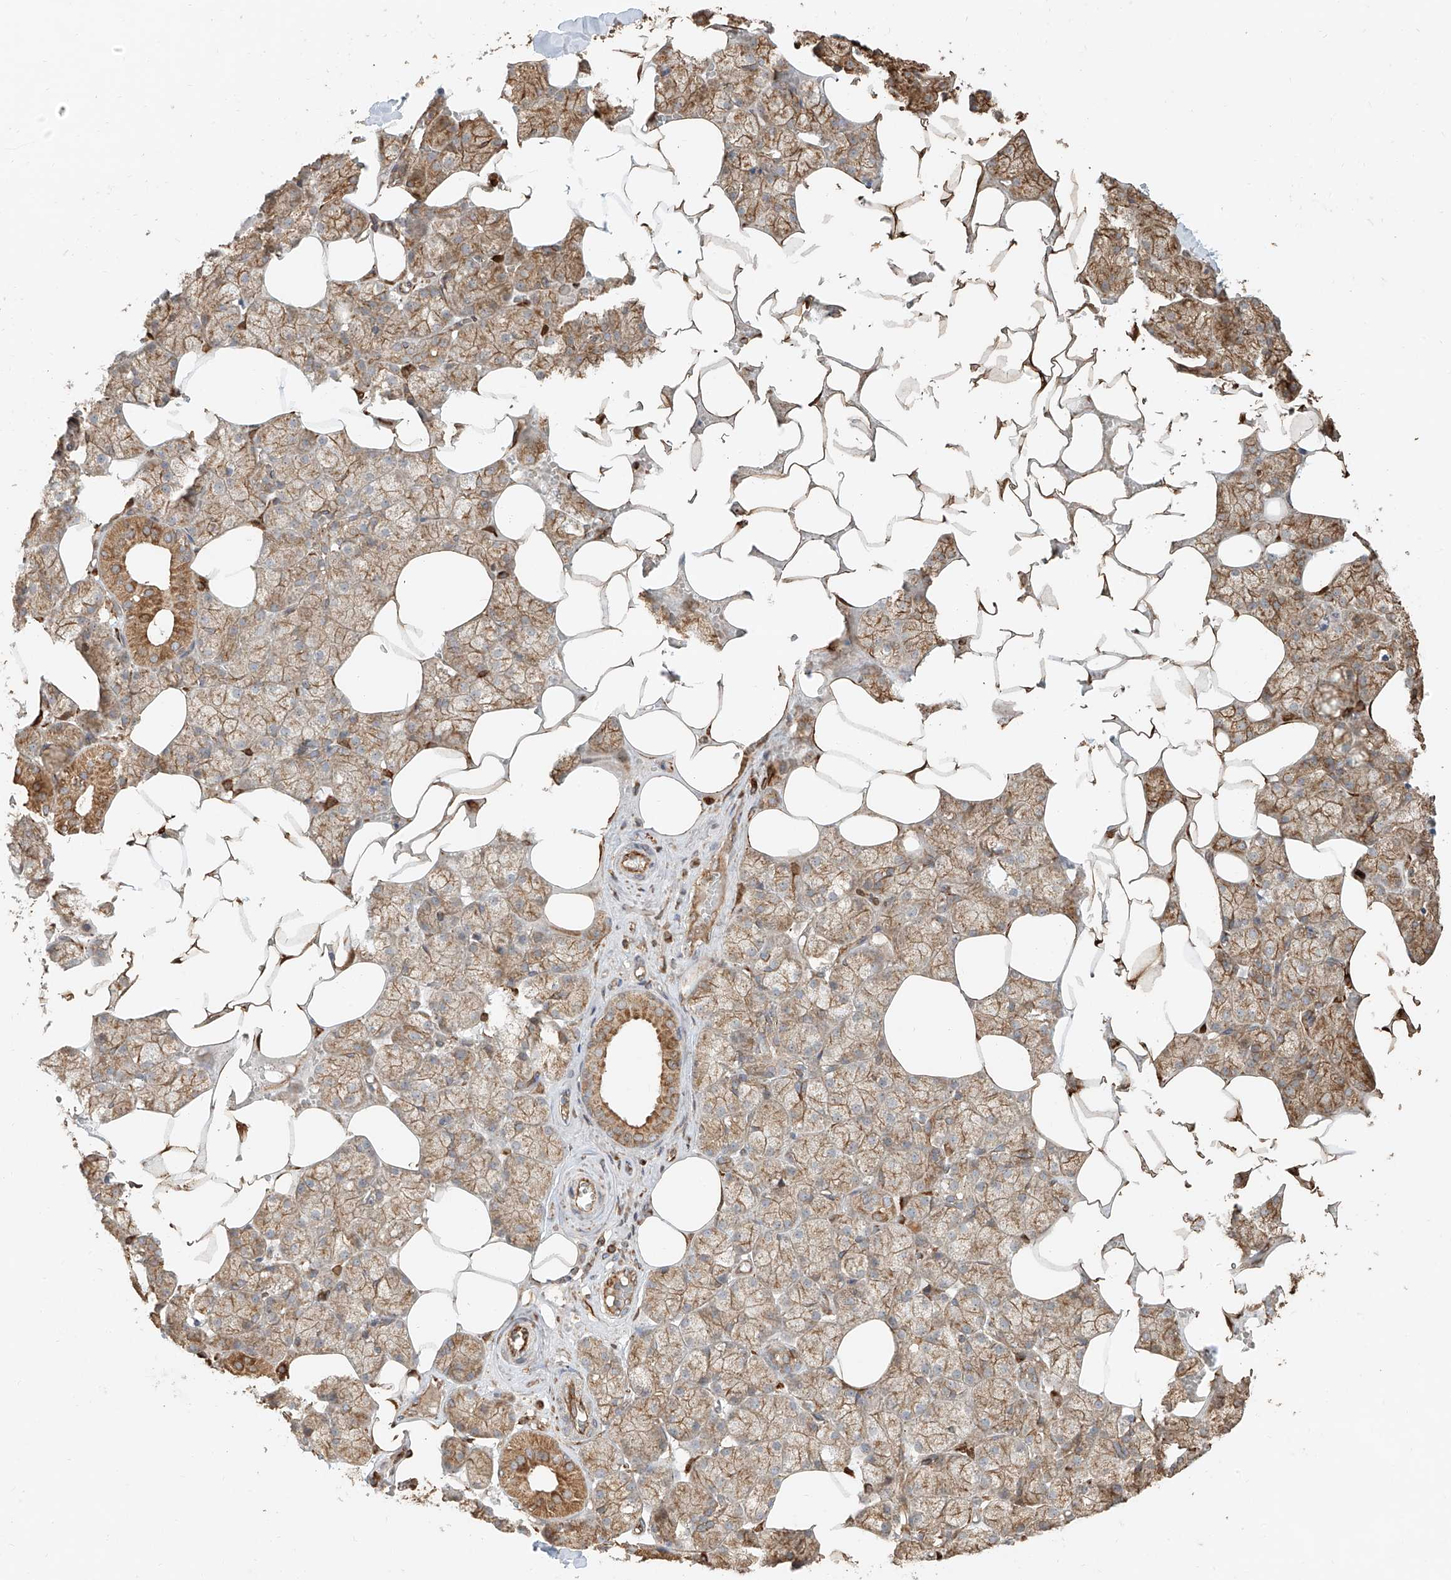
{"staining": {"intensity": "moderate", "quantity": ">75%", "location": "cytoplasmic/membranous"}, "tissue": "salivary gland", "cell_type": "Glandular cells", "image_type": "normal", "snomed": [{"axis": "morphology", "description": "Normal tissue, NOS"}, {"axis": "topography", "description": "Salivary gland"}], "caption": "Protein staining of benign salivary gland shows moderate cytoplasmic/membranous staining in approximately >75% of glandular cells.", "gene": "EFNB1", "patient": {"sex": "male", "age": 62}}